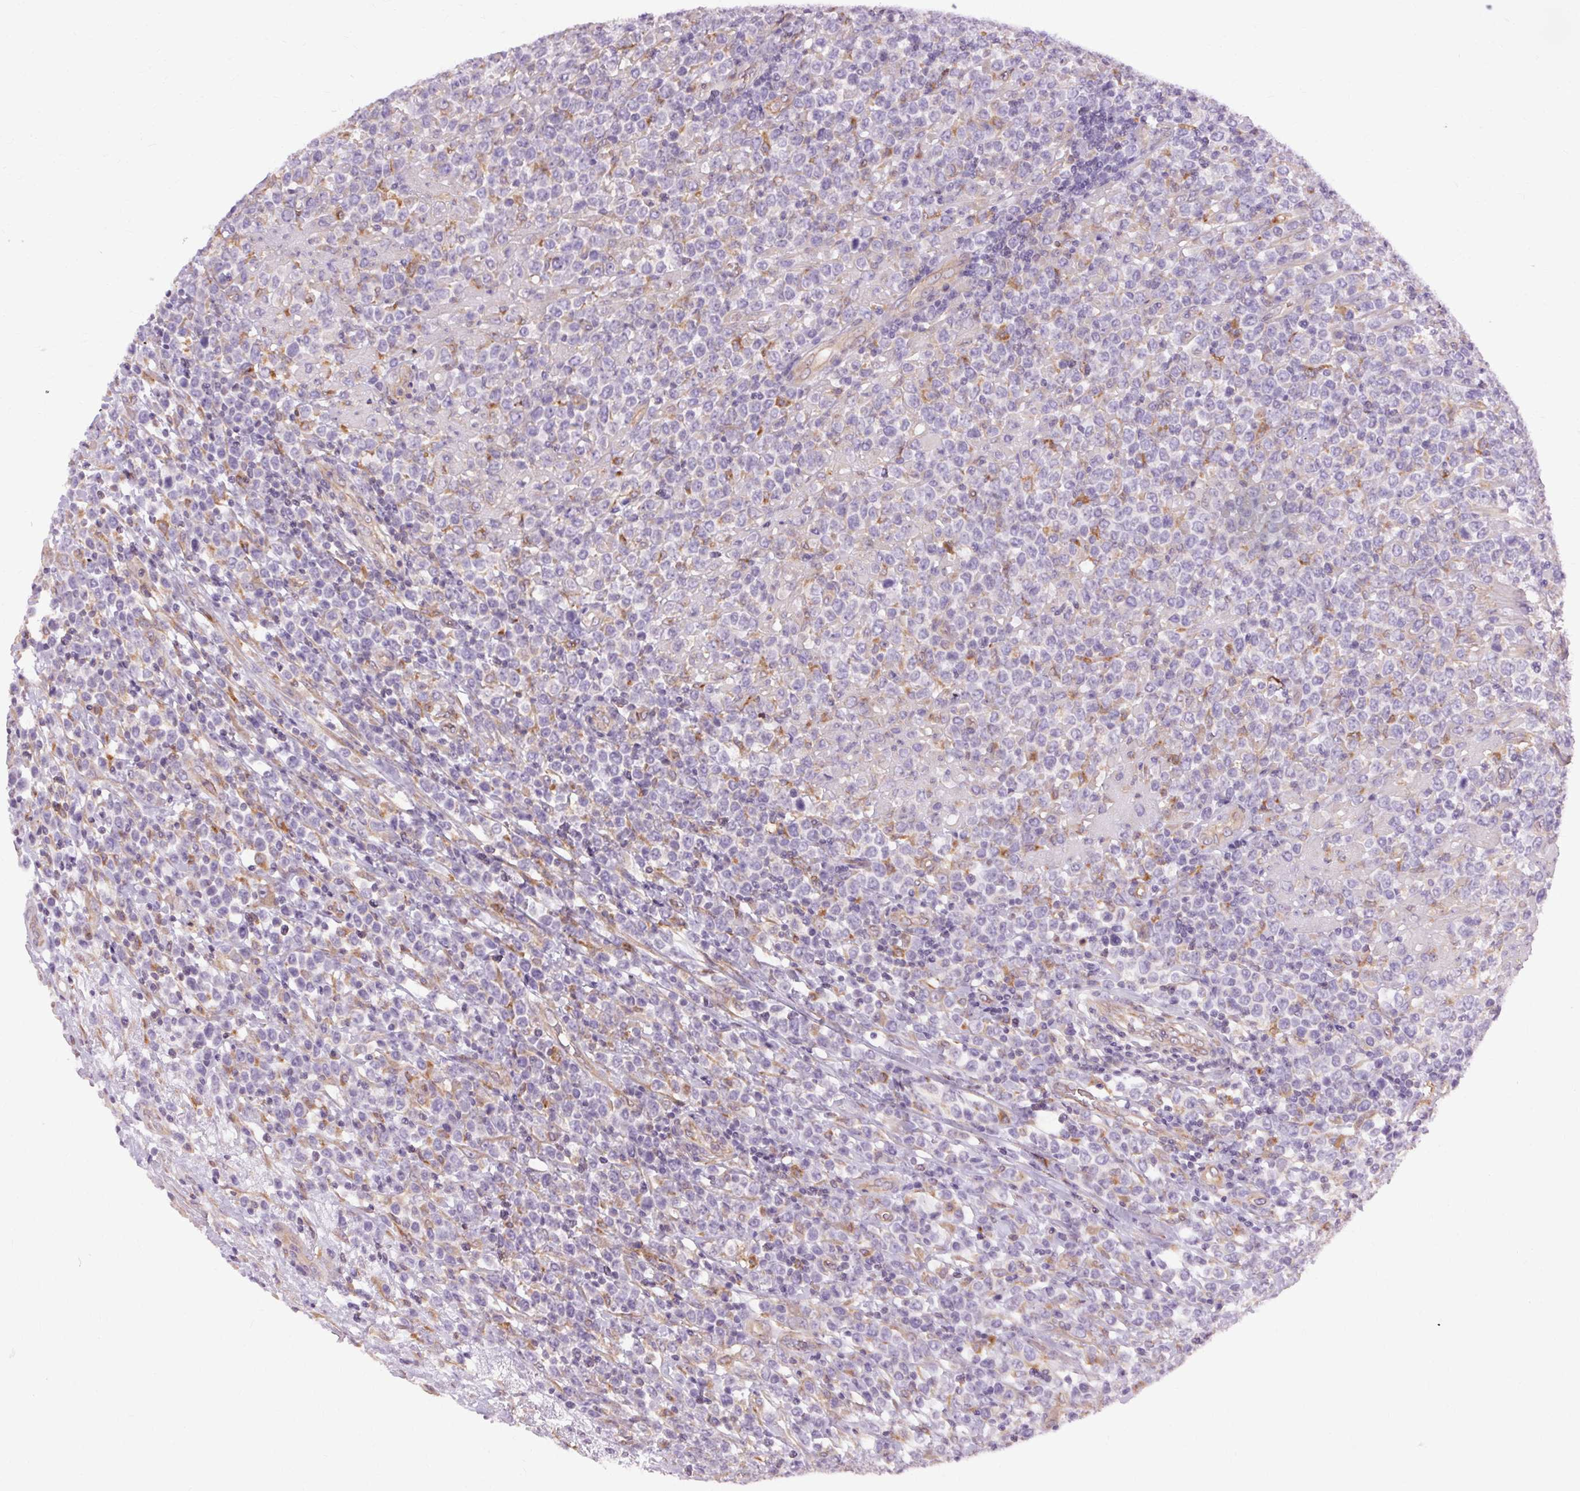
{"staining": {"intensity": "negative", "quantity": "none", "location": "none"}, "tissue": "lymphoma", "cell_type": "Tumor cells", "image_type": "cancer", "snomed": [{"axis": "morphology", "description": "Malignant lymphoma, non-Hodgkin's type, High grade"}, {"axis": "topography", "description": "Soft tissue"}], "caption": "High power microscopy histopathology image of an IHC micrograph of malignant lymphoma, non-Hodgkin's type (high-grade), revealing no significant staining in tumor cells.", "gene": "TM6SF1", "patient": {"sex": "female", "age": 56}}